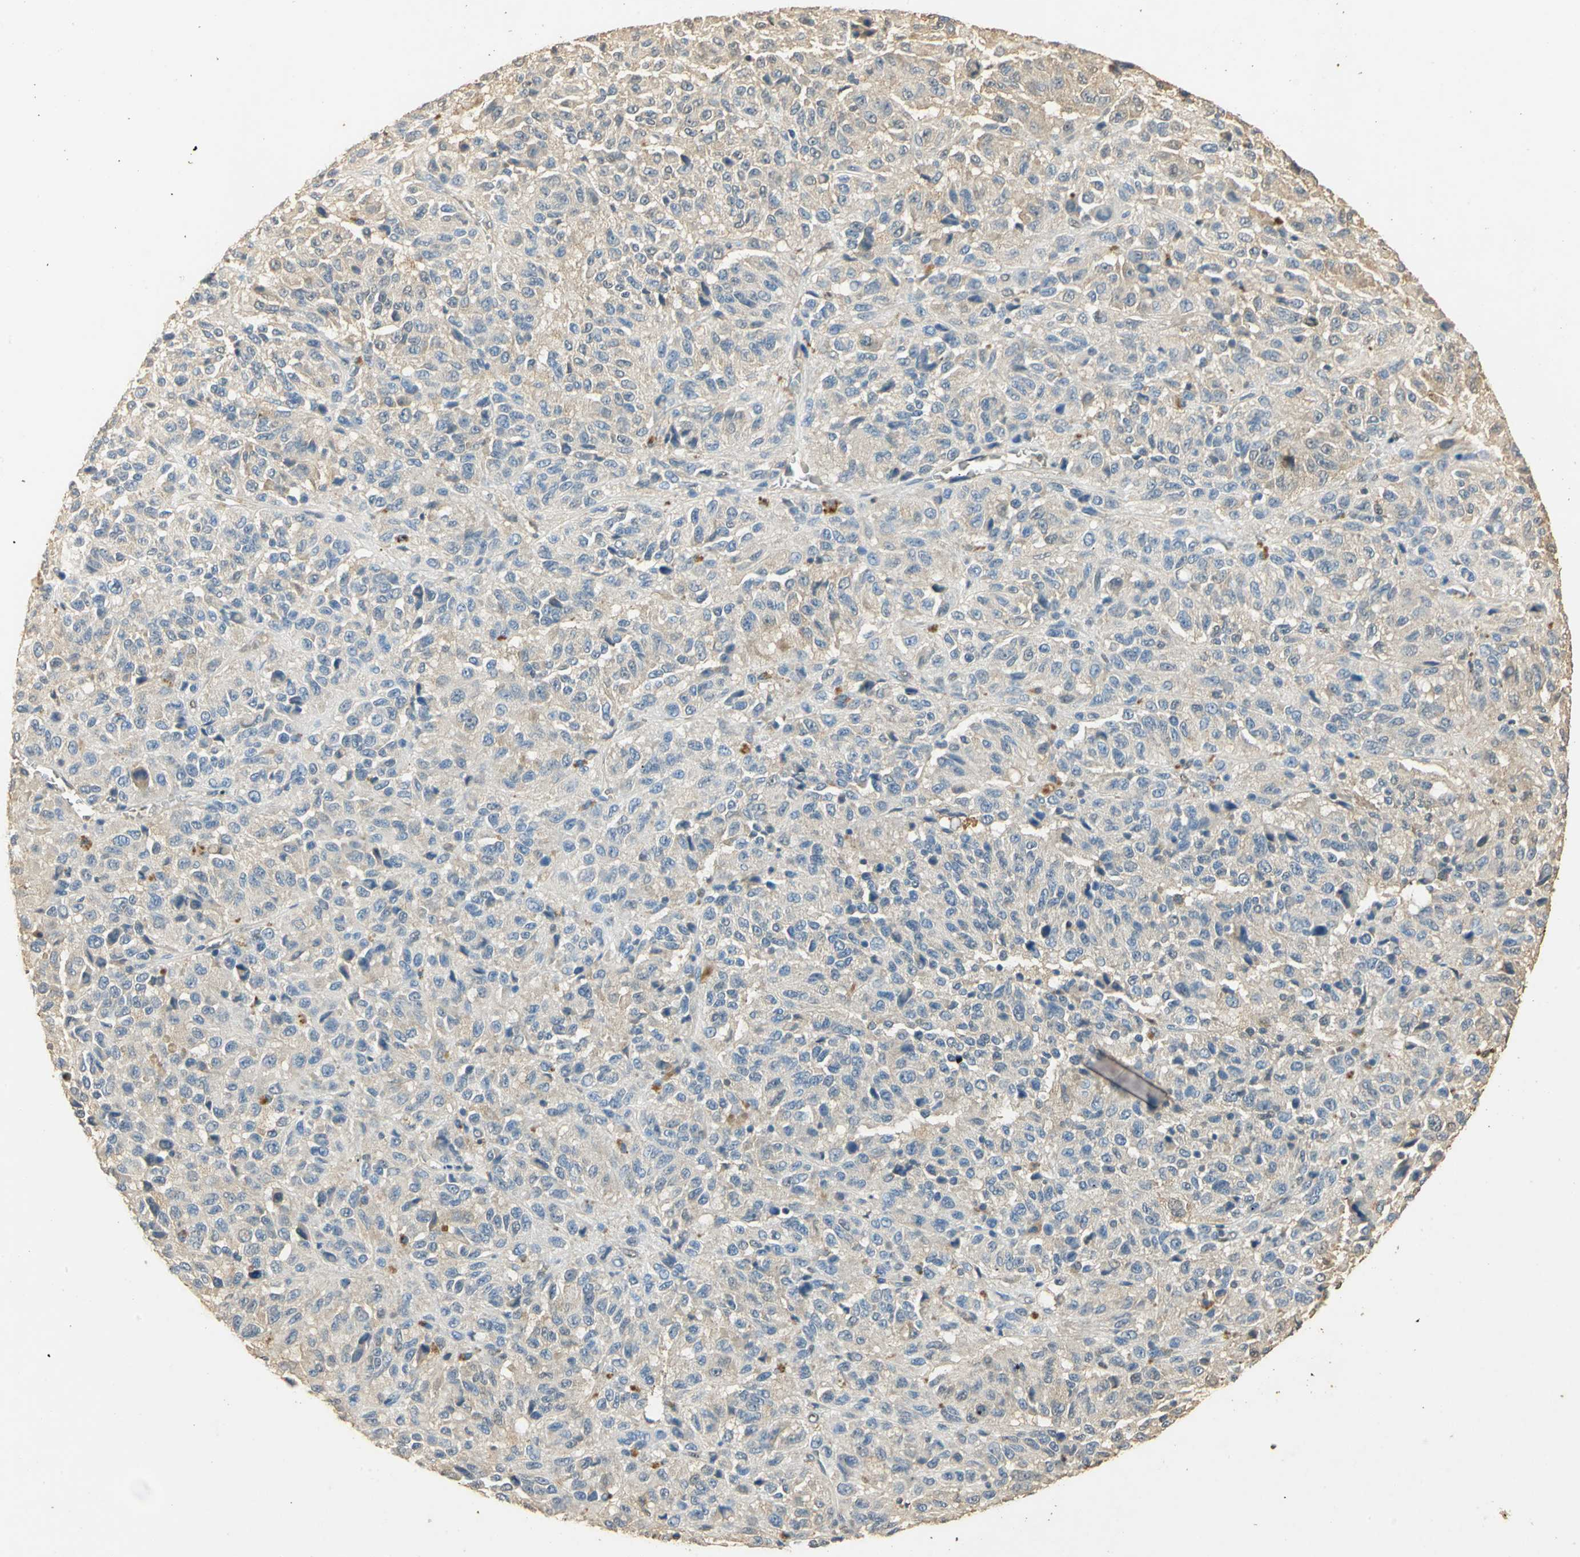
{"staining": {"intensity": "weak", "quantity": ">75%", "location": "cytoplasmic/membranous"}, "tissue": "melanoma", "cell_type": "Tumor cells", "image_type": "cancer", "snomed": [{"axis": "morphology", "description": "Malignant melanoma, Metastatic site"}, {"axis": "topography", "description": "Lung"}], "caption": "DAB immunohistochemical staining of melanoma displays weak cytoplasmic/membranous protein positivity in about >75% of tumor cells.", "gene": "GAPDH", "patient": {"sex": "male", "age": 64}}